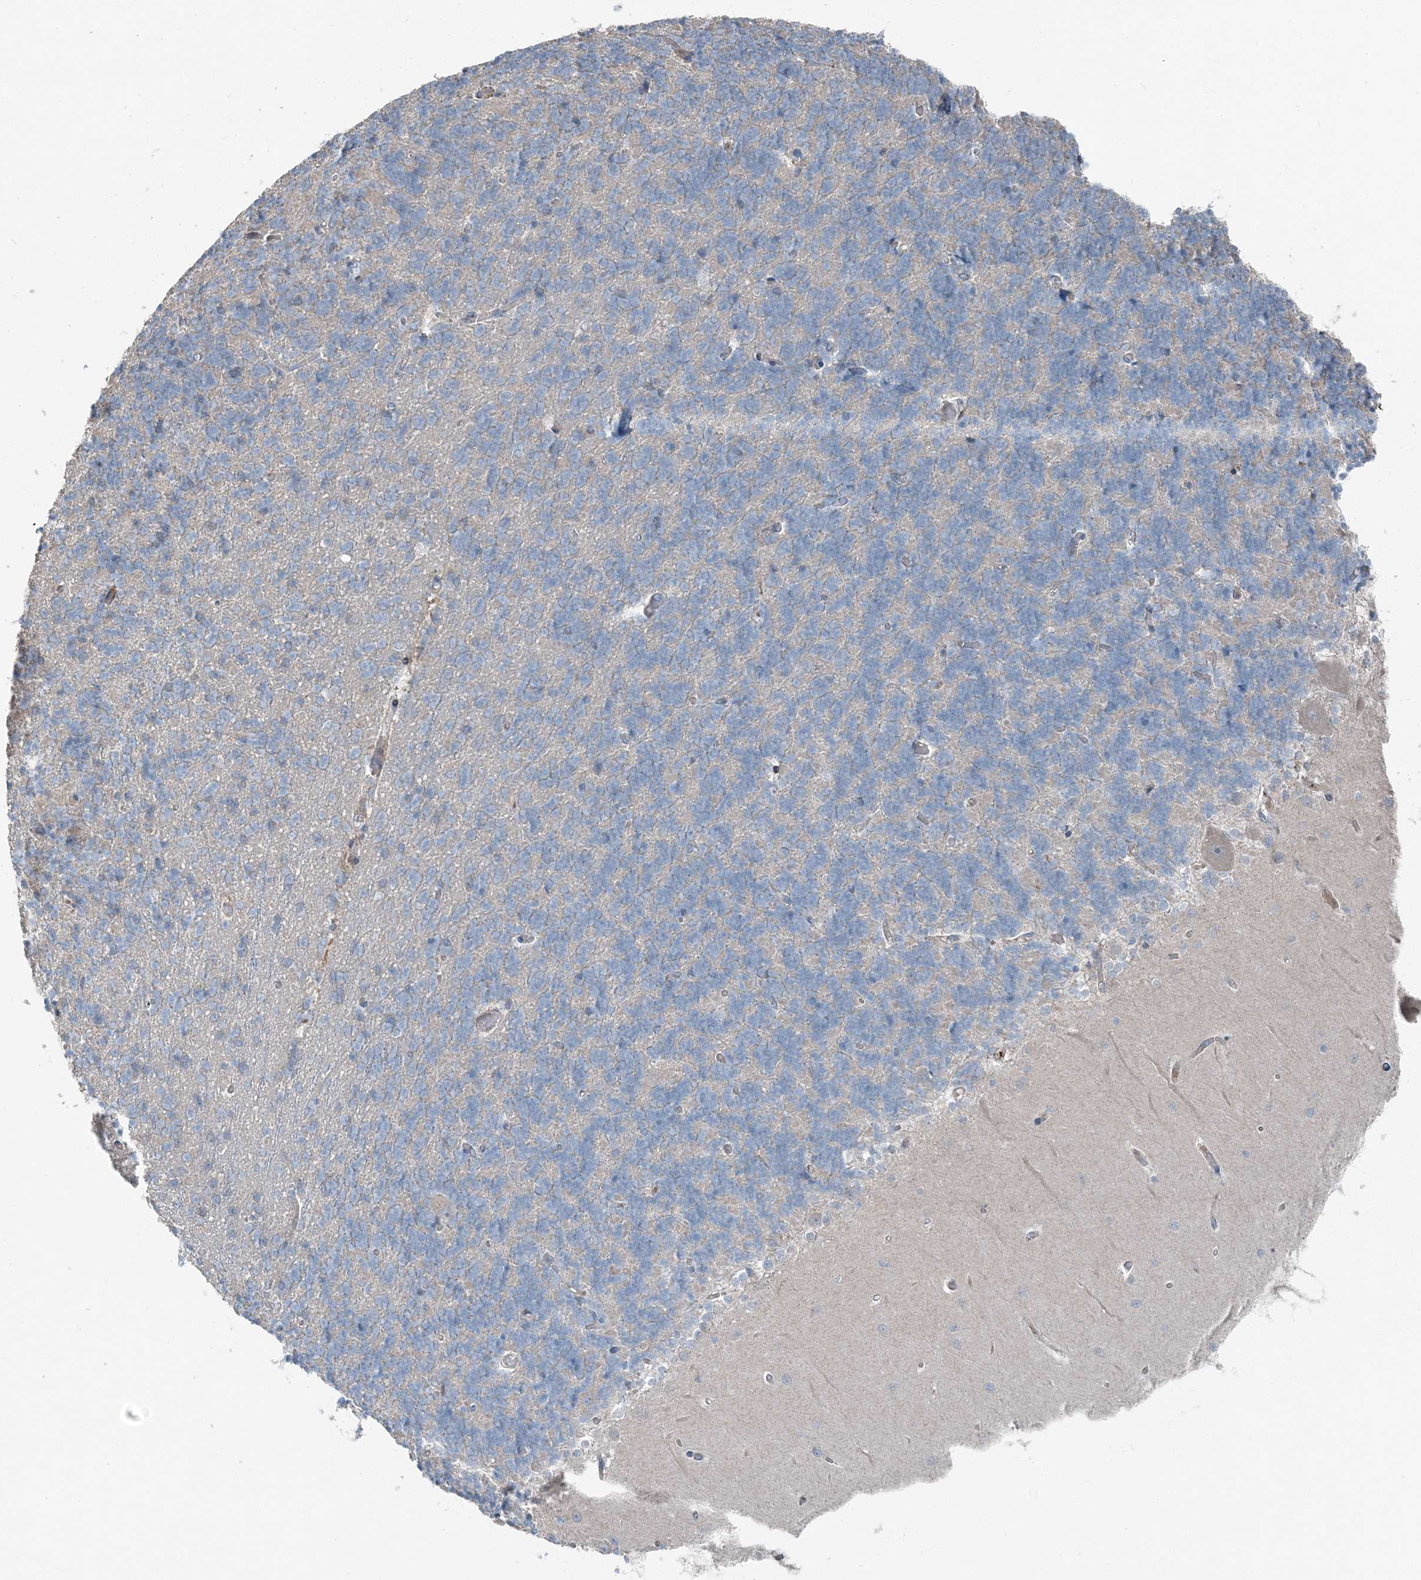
{"staining": {"intensity": "negative", "quantity": "none", "location": "none"}, "tissue": "cerebellum", "cell_type": "Cells in granular layer", "image_type": "normal", "snomed": [{"axis": "morphology", "description": "Normal tissue, NOS"}, {"axis": "topography", "description": "Cerebellum"}], "caption": "An immunohistochemistry histopathology image of benign cerebellum is shown. There is no staining in cells in granular layer of cerebellum. The staining is performed using DAB (3,3'-diaminobenzidine) brown chromogen with nuclei counter-stained in using hematoxylin.", "gene": "KY", "patient": {"sex": "male", "age": 37}}